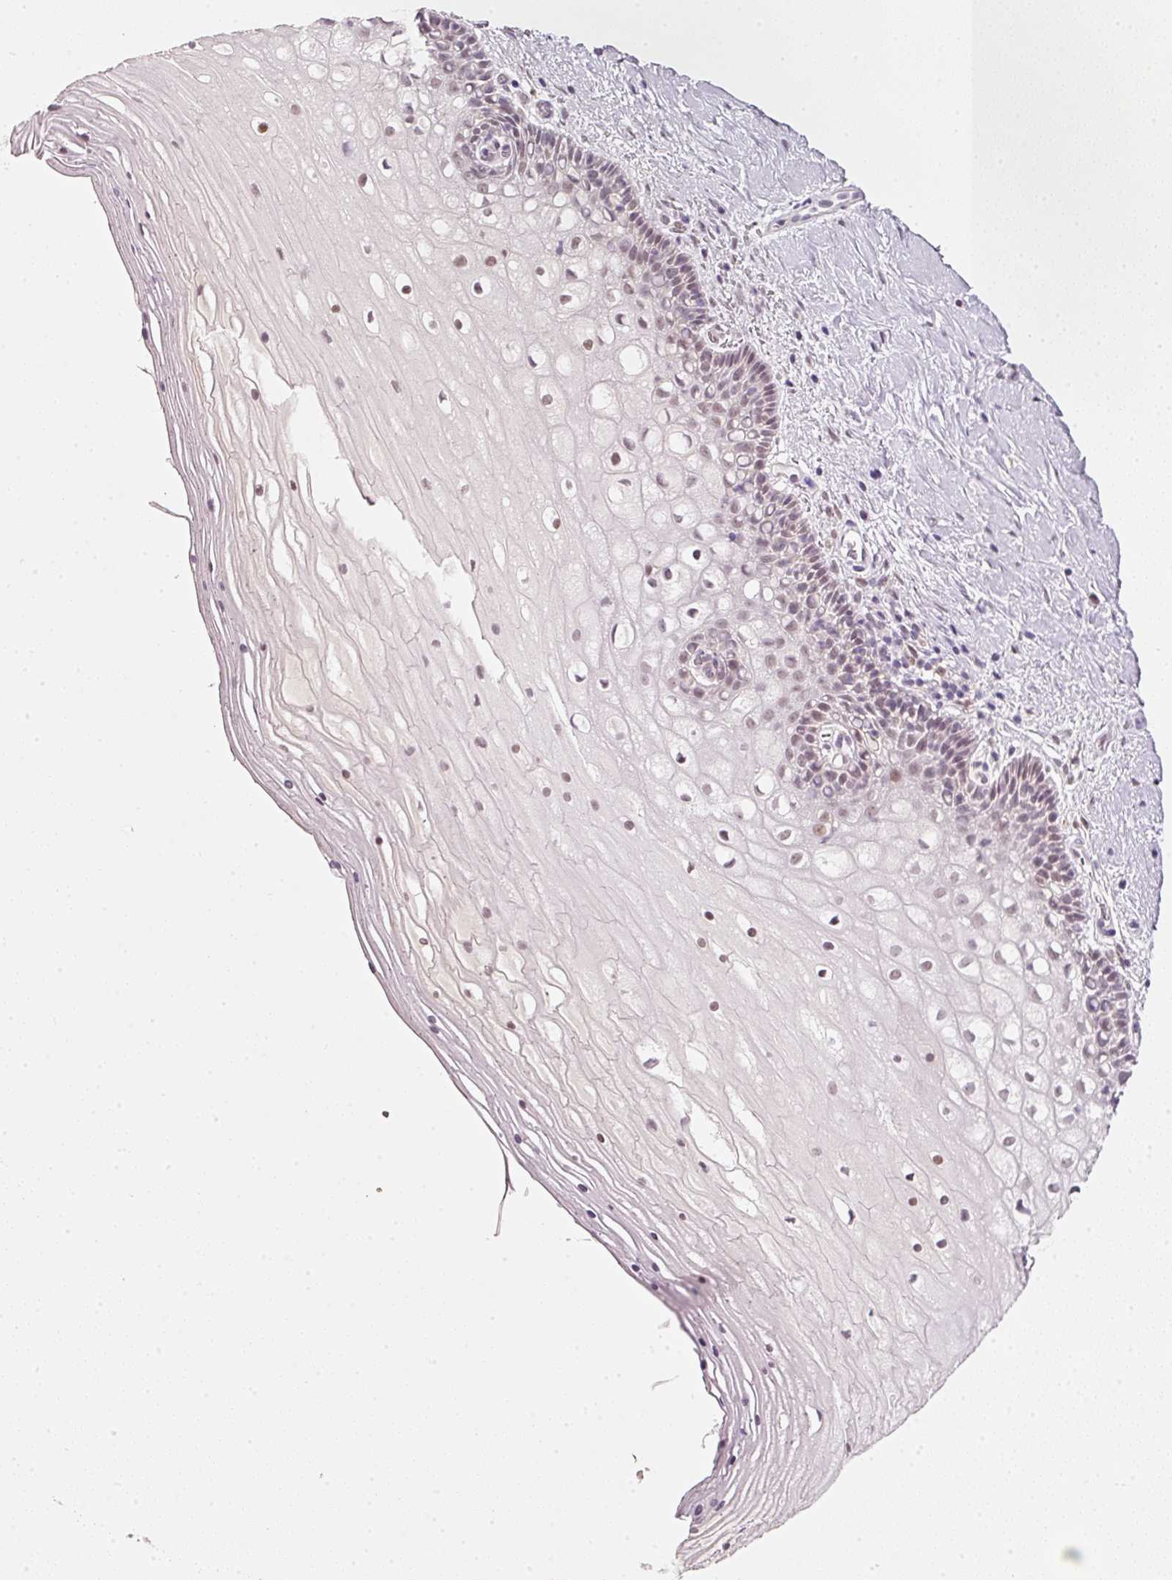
{"staining": {"intensity": "moderate", "quantity": "25%-75%", "location": "nuclear"}, "tissue": "cervix", "cell_type": "Glandular cells", "image_type": "normal", "snomed": [{"axis": "morphology", "description": "Normal tissue, NOS"}, {"axis": "topography", "description": "Cervix"}], "caption": "Moderate nuclear protein expression is present in about 25%-75% of glandular cells in cervix. (IHC, brightfield microscopy, high magnification).", "gene": "FSTL3", "patient": {"sex": "female", "age": 36}}